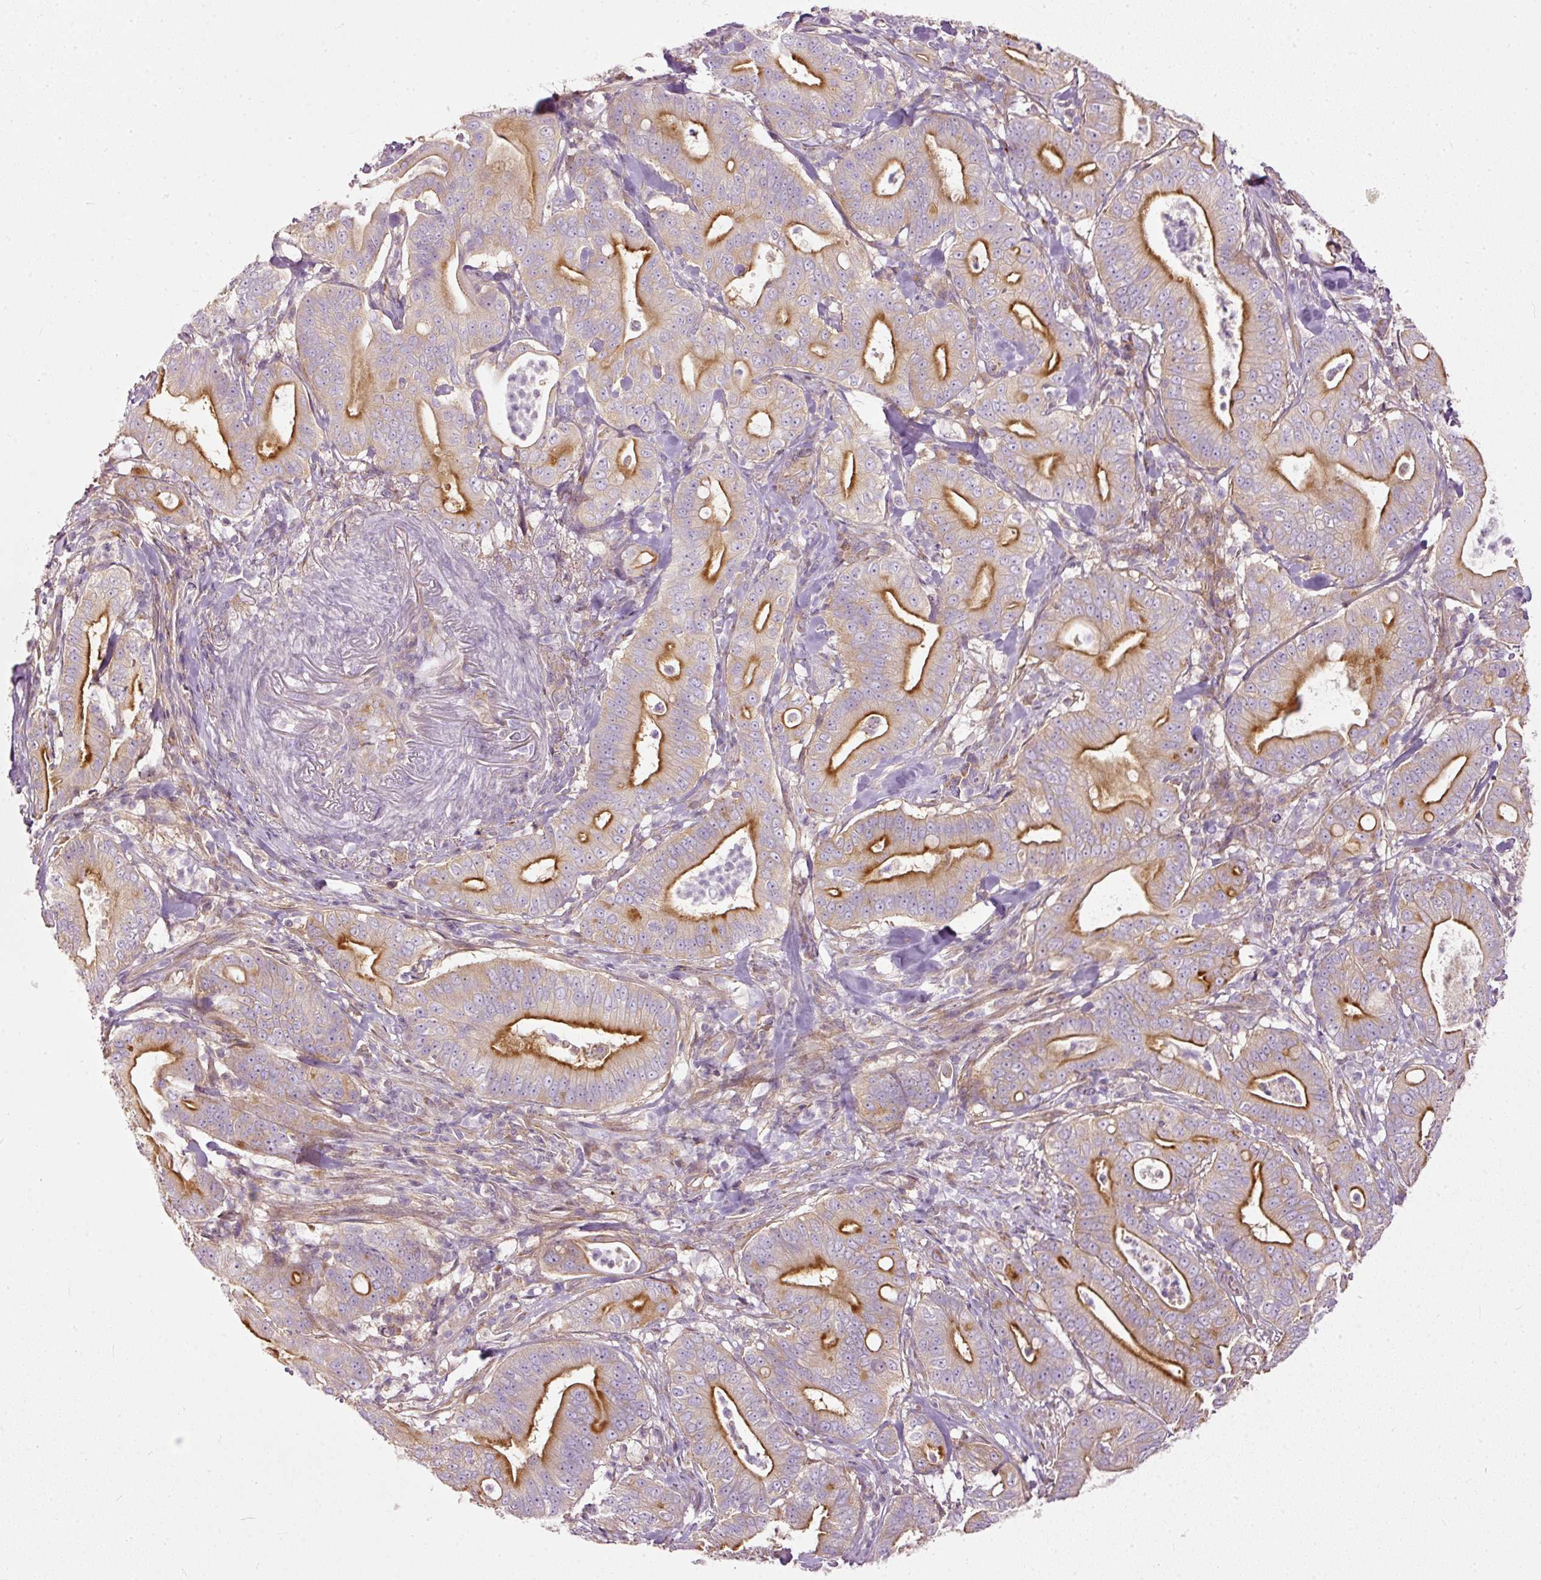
{"staining": {"intensity": "strong", "quantity": ">75%", "location": "cytoplasmic/membranous"}, "tissue": "pancreatic cancer", "cell_type": "Tumor cells", "image_type": "cancer", "snomed": [{"axis": "morphology", "description": "Adenocarcinoma, NOS"}, {"axis": "topography", "description": "Pancreas"}], "caption": "Immunohistochemistry (IHC) histopathology image of human adenocarcinoma (pancreatic) stained for a protein (brown), which demonstrates high levels of strong cytoplasmic/membranous positivity in approximately >75% of tumor cells.", "gene": "PAQR9", "patient": {"sex": "male", "age": 71}}